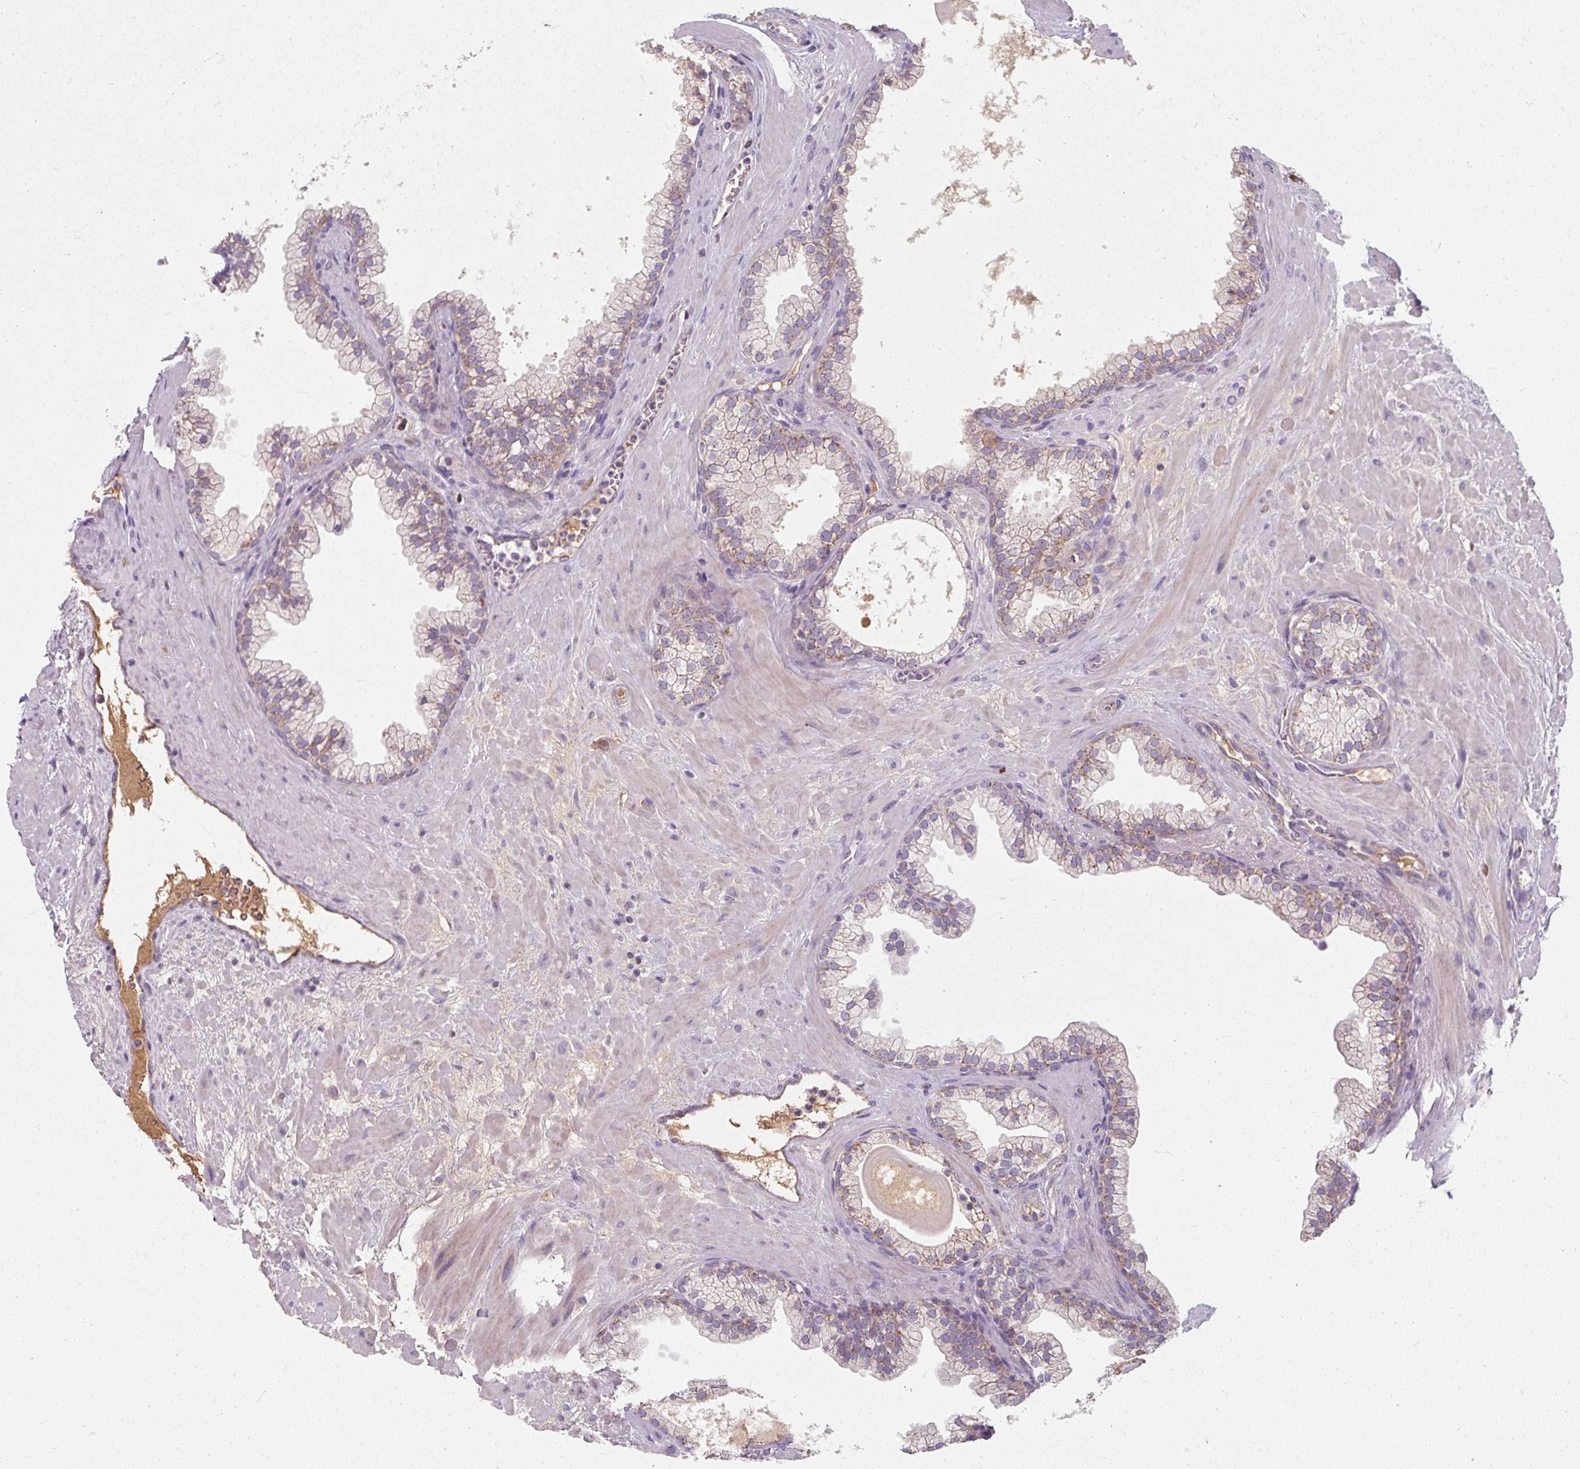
{"staining": {"intensity": "weak", "quantity": "25%-75%", "location": "cytoplasmic/membranous"}, "tissue": "prostate", "cell_type": "Glandular cells", "image_type": "normal", "snomed": [{"axis": "morphology", "description": "Normal tissue, NOS"}, {"axis": "topography", "description": "Prostate"}, {"axis": "topography", "description": "Peripheral nerve tissue"}], "caption": "Protein expression by IHC reveals weak cytoplasmic/membranous staining in about 25%-75% of glandular cells in unremarkable prostate.", "gene": "TSEN54", "patient": {"sex": "male", "age": 61}}